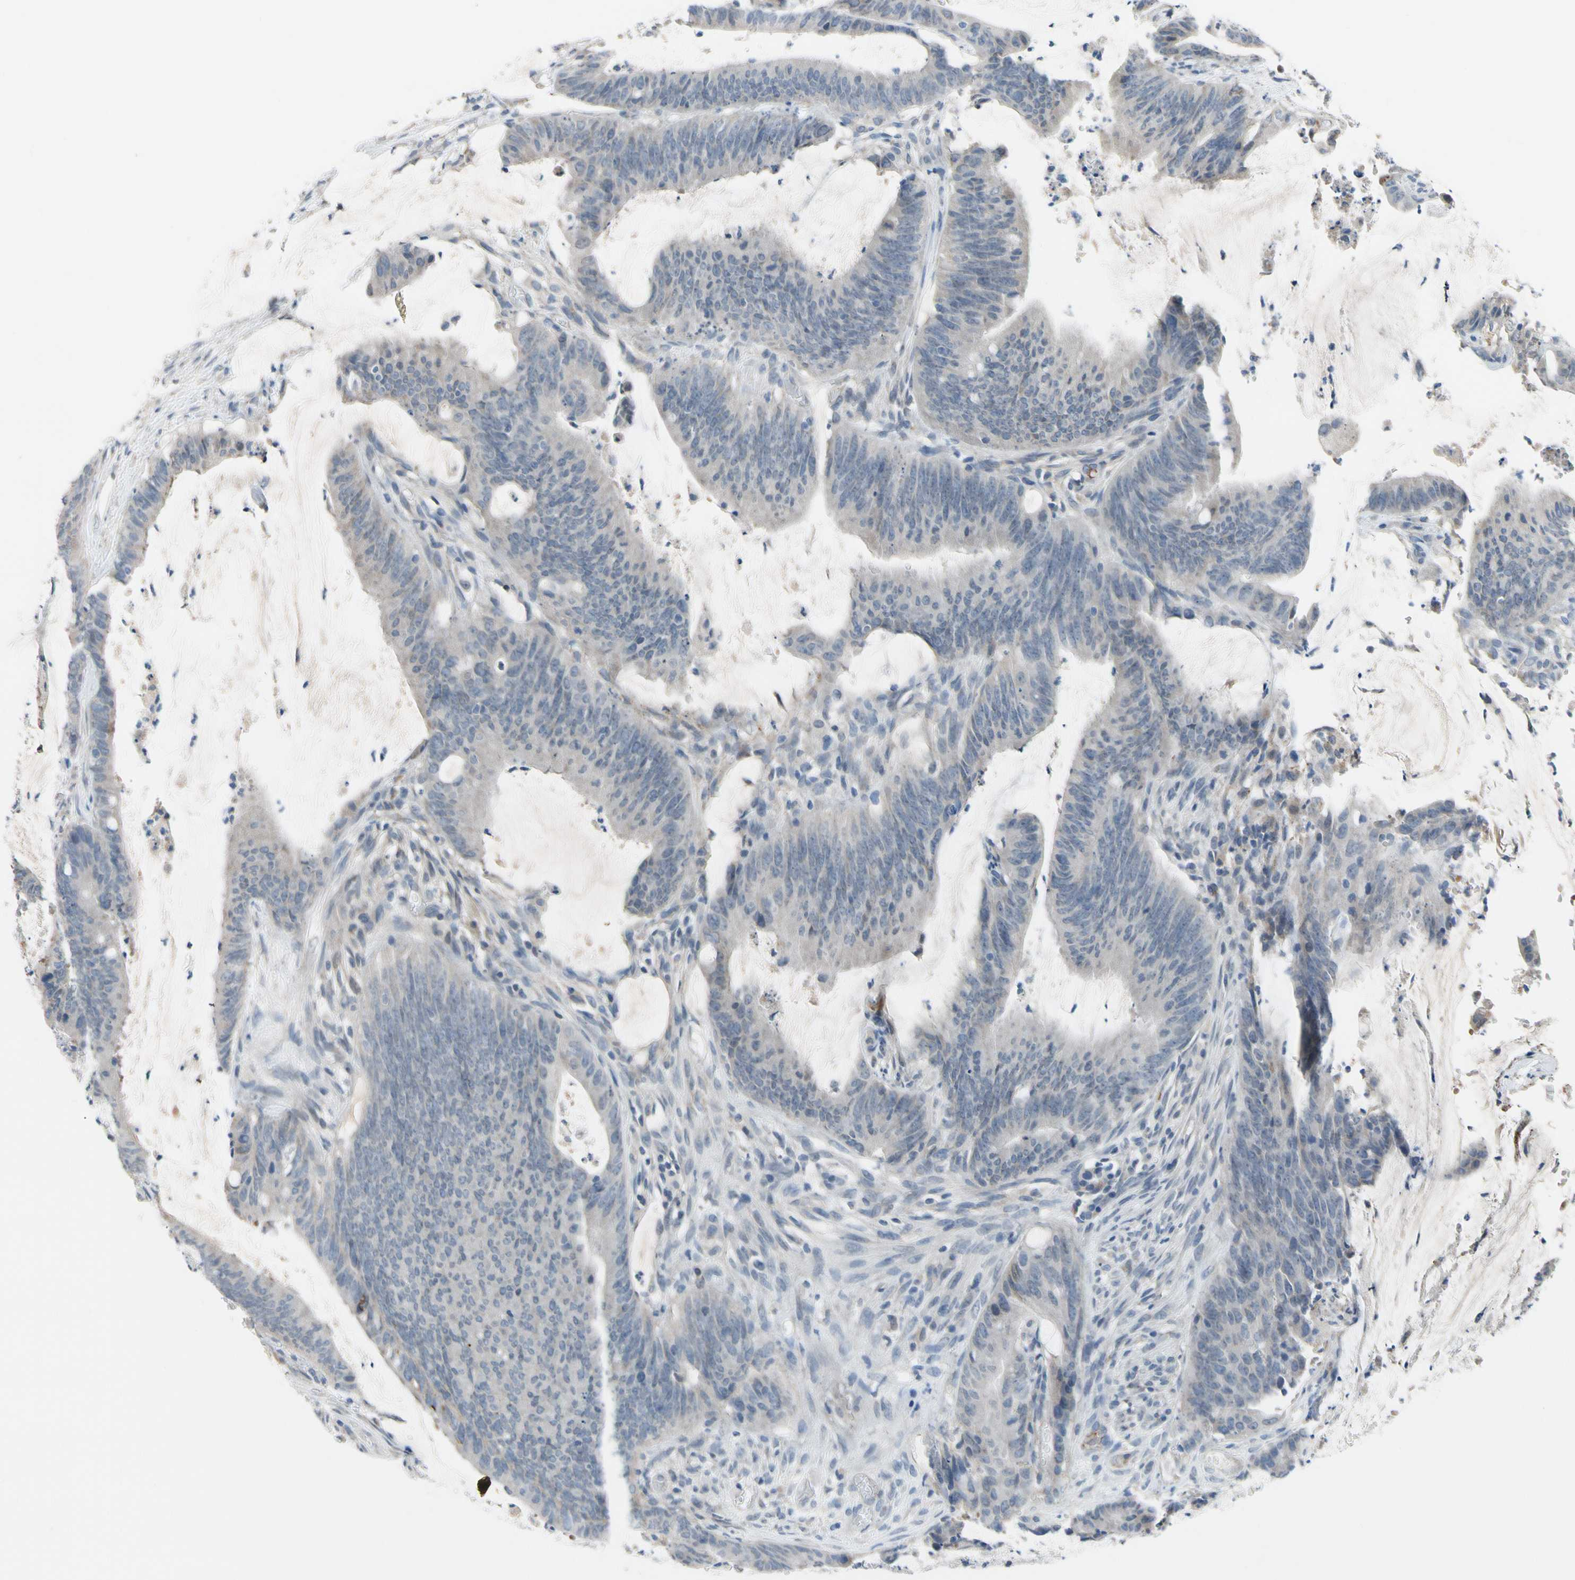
{"staining": {"intensity": "negative", "quantity": "none", "location": "none"}, "tissue": "colorectal cancer", "cell_type": "Tumor cells", "image_type": "cancer", "snomed": [{"axis": "morphology", "description": "Adenocarcinoma, NOS"}, {"axis": "topography", "description": "Rectum"}], "caption": "The histopathology image reveals no significant staining in tumor cells of adenocarcinoma (colorectal). (Brightfield microscopy of DAB (3,3'-diaminobenzidine) immunohistochemistry at high magnification).", "gene": "CNDP1", "patient": {"sex": "female", "age": 66}}